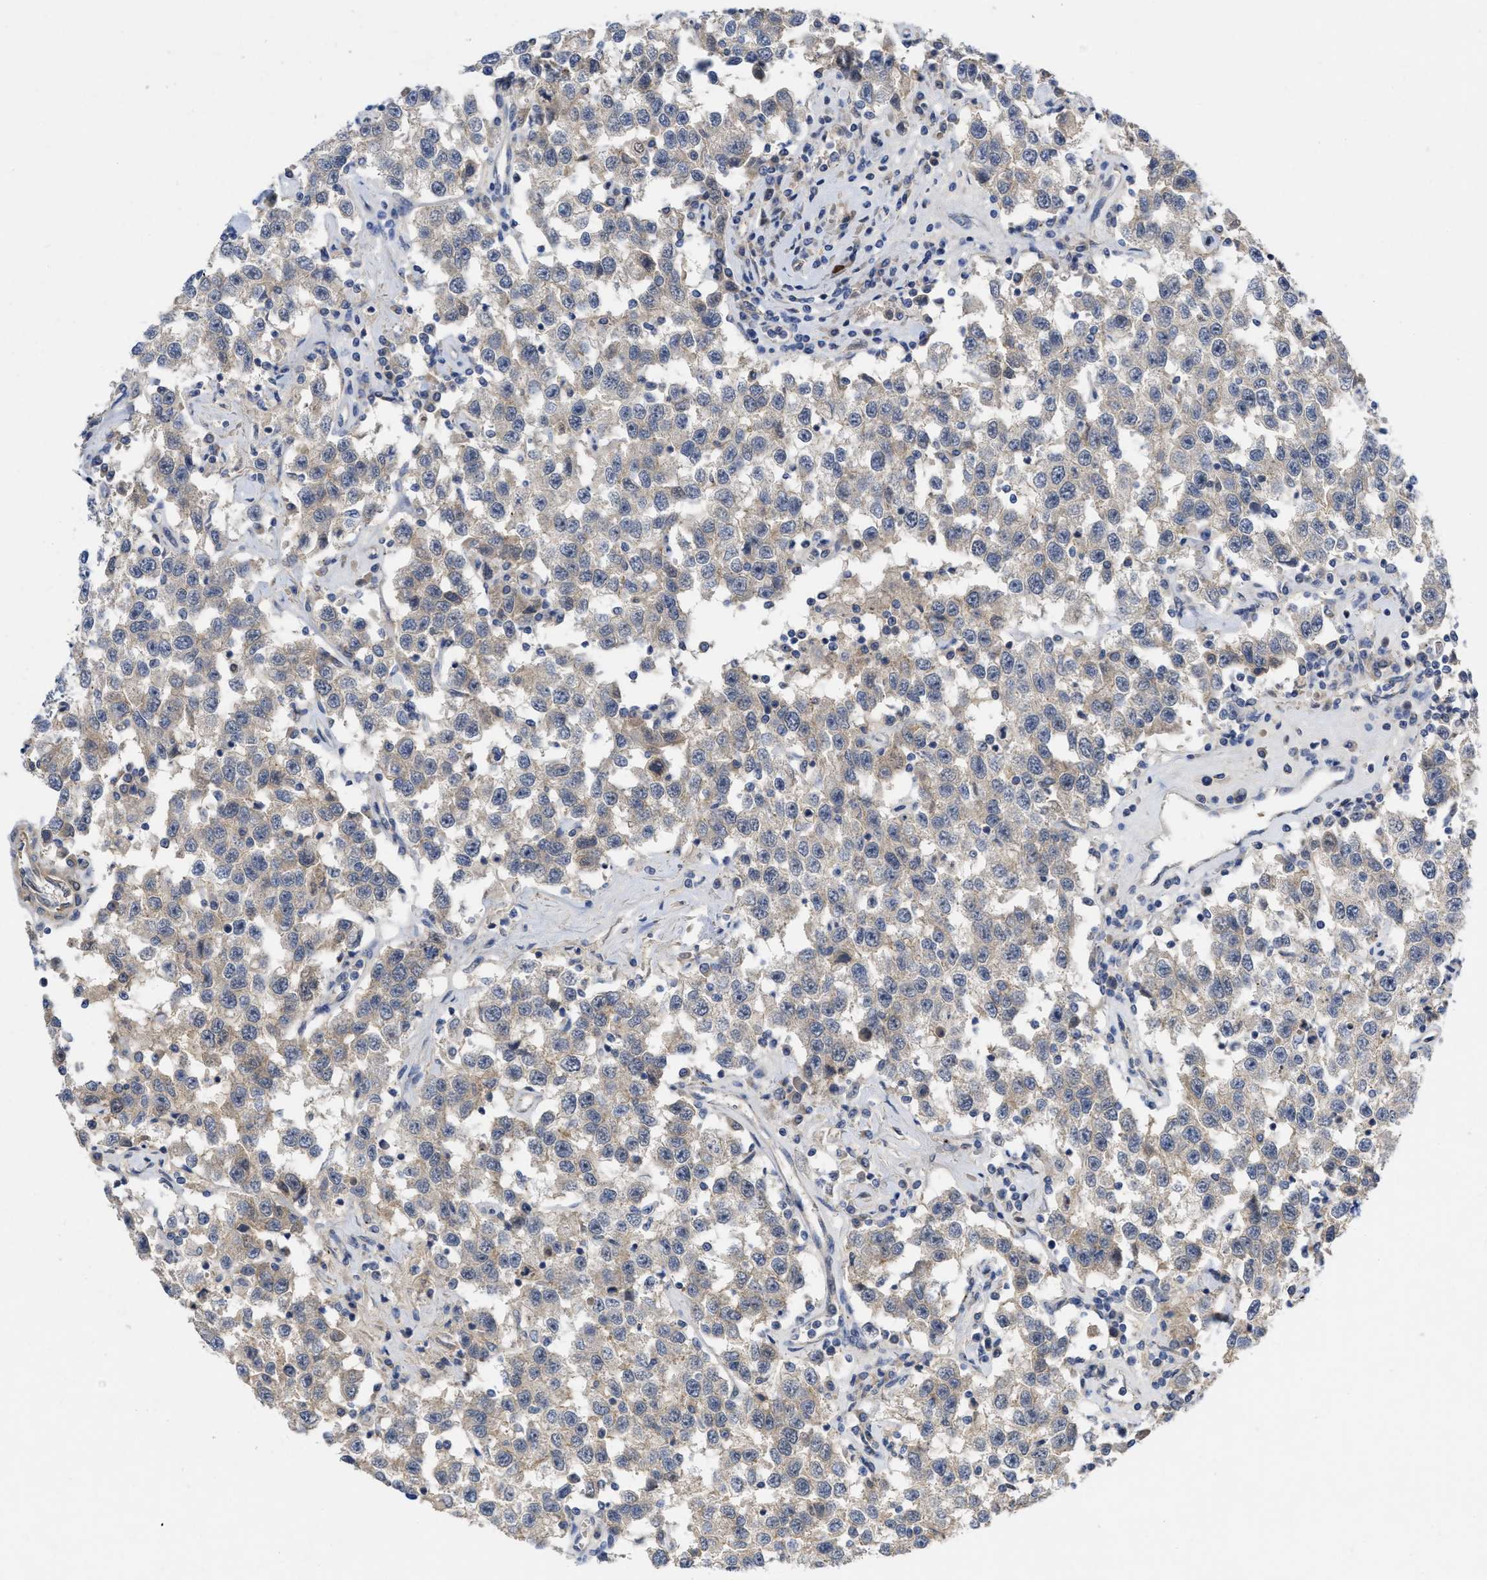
{"staining": {"intensity": "weak", "quantity": ">75%", "location": "cytoplasmic/membranous"}, "tissue": "testis cancer", "cell_type": "Tumor cells", "image_type": "cancer", "snomed": [{"axis": "morphology", "description": "Seminoma, NOS"}, {"axis": "topography", "description": "Testis"}], "caption": "A brown stain highlights weak cytoplasmic/membranous staining of a protein in human testis seminoma tumor cells.", "gene": "ARHGEF26", "patient": {"sex": "male", "age": 41}}